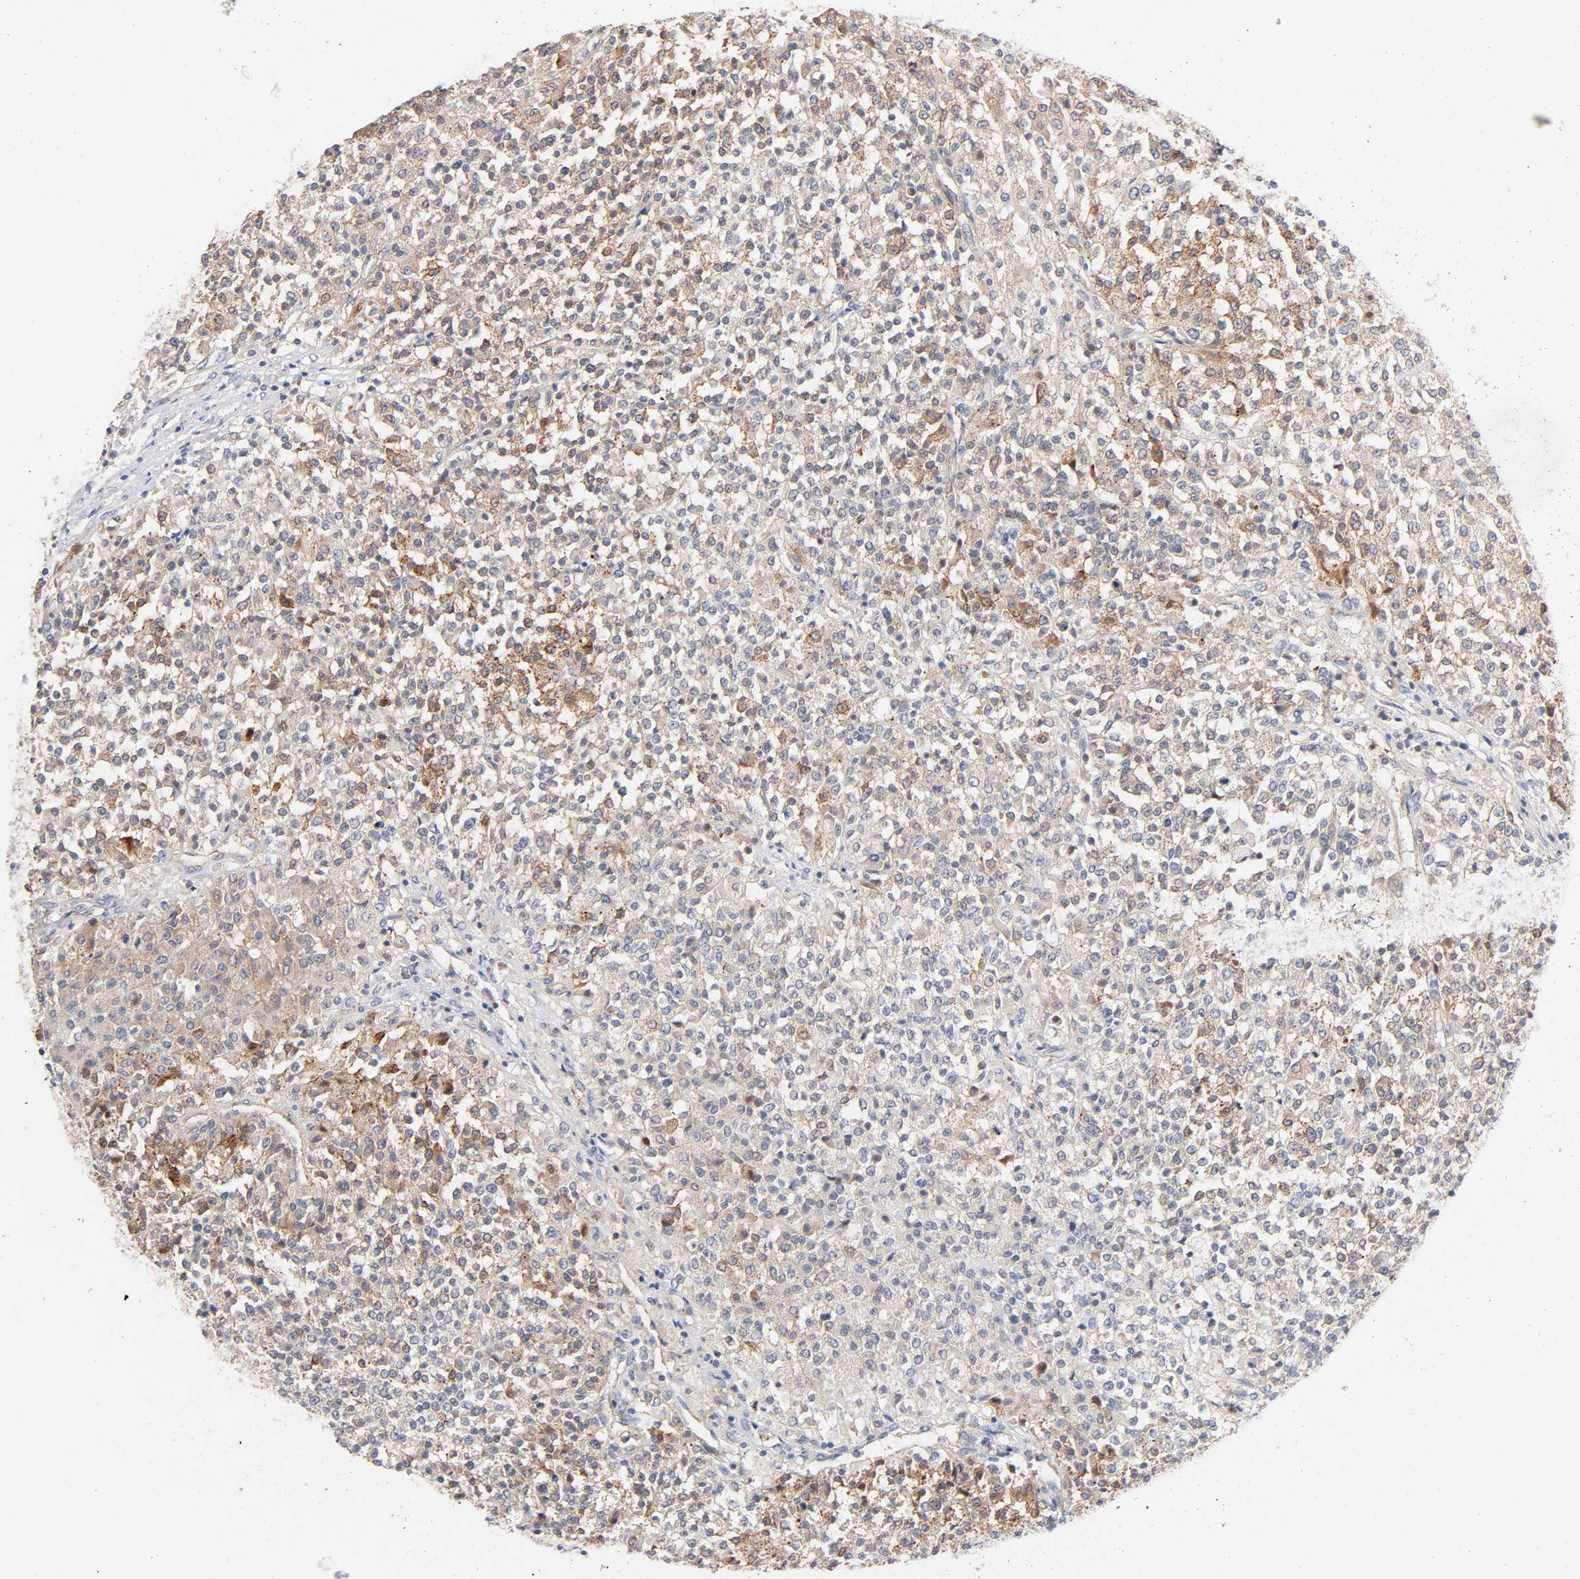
{"staining": {"intensity": "moderate", "quantity": ">75%", "location": "cytoplasmic/membranous"}, "tissue": "testis cancer", "cell_type": "Tumor cells", "image_type": "cancer", "snomed": [{"axis": "morphology", "description": "Seminoma, NOS"}, {"axis": "topography", "description": "Testis"}], "caption": "Seminoma (testis) stained with DAB immunohistochemistry (IHC) exhibits medium levels of moderate cytoplasmic/membranous positivity in about >75% of tumor cells.", "gene": "STRN3", "patient": {"sex": "male", "age": 59}}